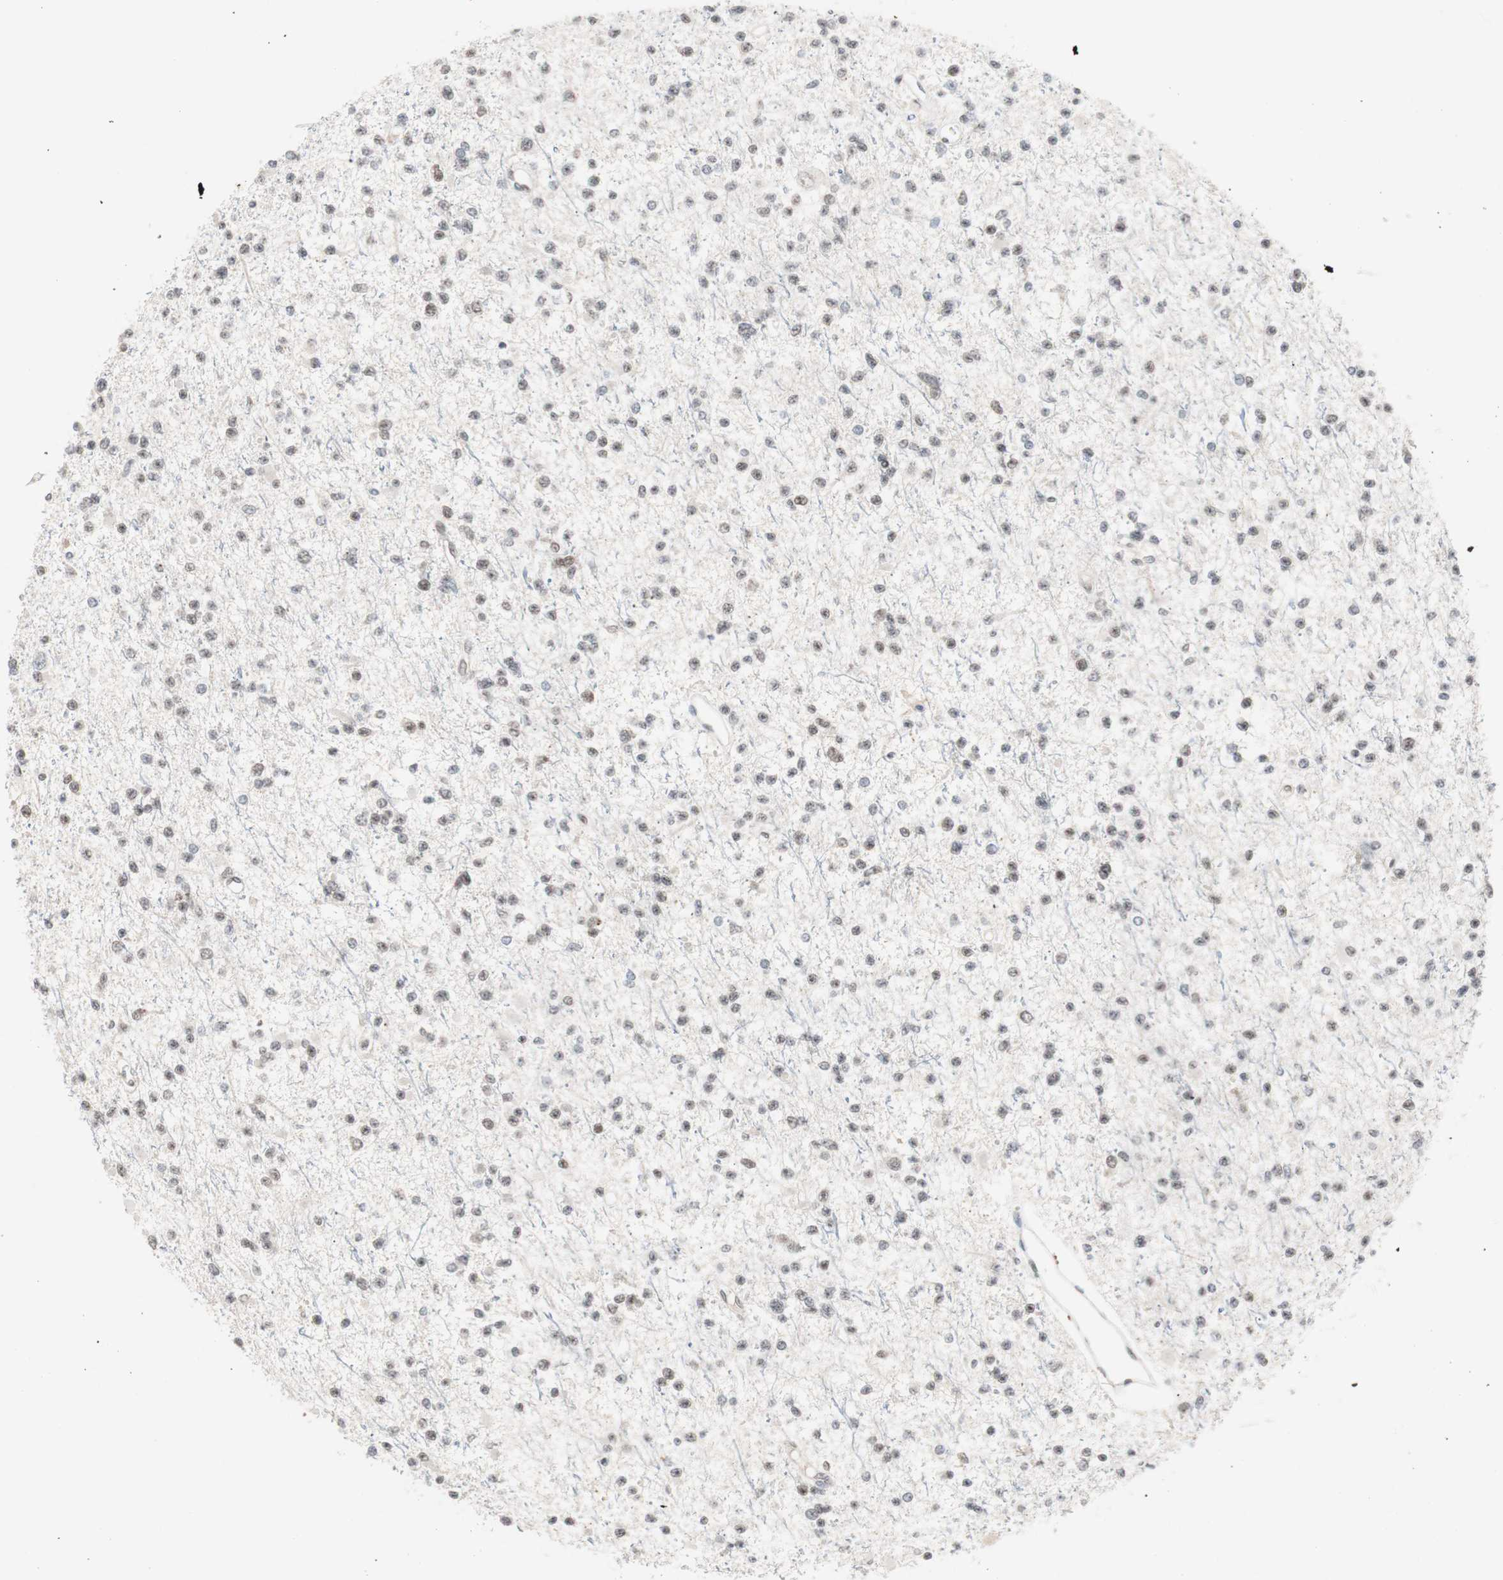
{"staining": {"intensity": "weak", "quantity": "25%-75%", "location": "nuclear"}, "tissue": "glioma", "cell_type": "Tumor cells", "image_type": "cancer", "snomed": [{"axis": "morphology", "description": "Glioma, malignant, Low grade"}, {"axis": "topography", "description": "Brain"}], "caption": "Weak nuclear positivity for a protein is identified in about 25%-75% of tumor cells of glioma using immunohistochemistry (IHC).", "gene": "LIG3", "patient": {"sex": "female", "age": 22}}